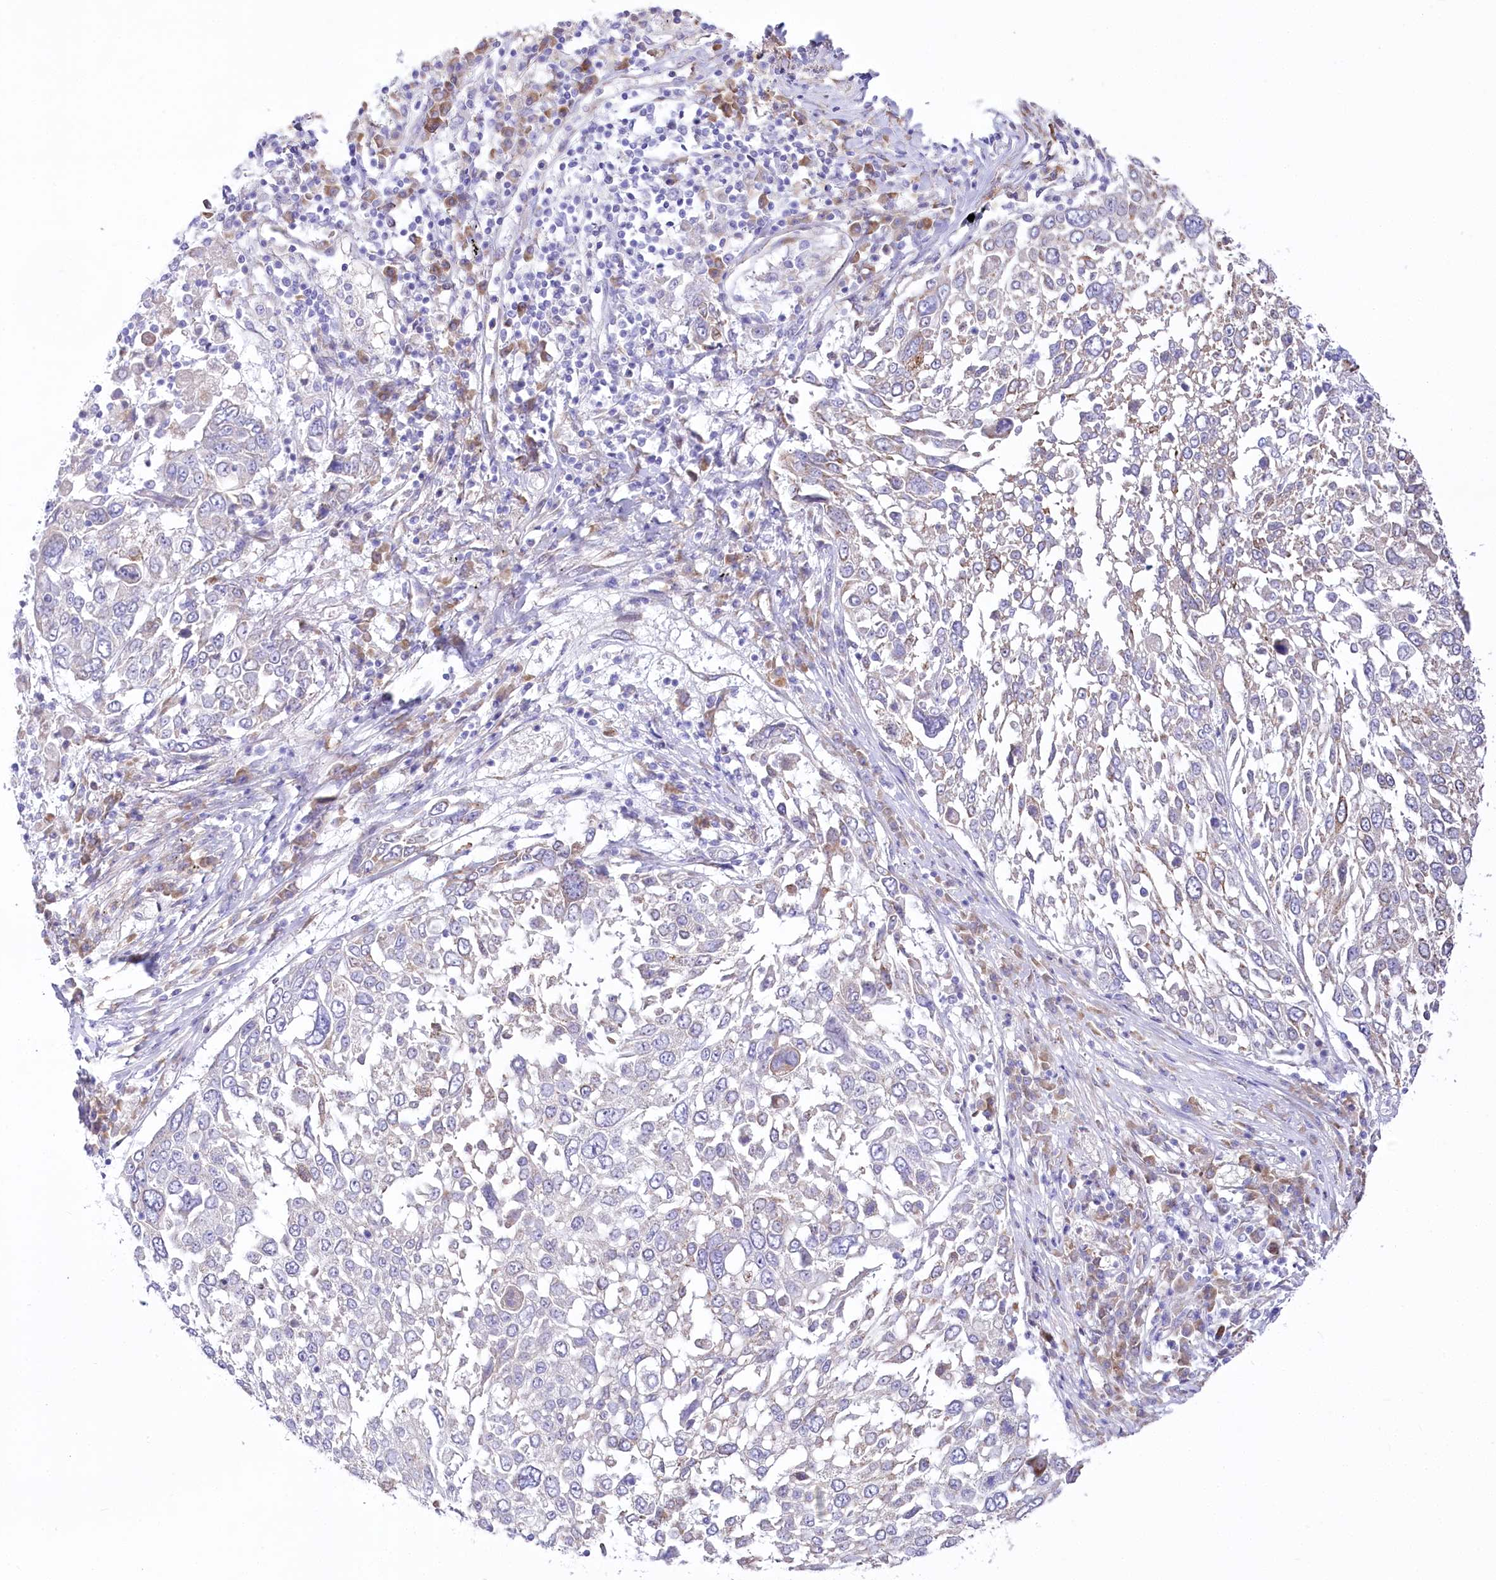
{"staining": {"intensity": "negative", "quantity": "none", "location": "none"}, "tissue": "lung cancer", "cell_type": "Tumor cells", "image_type": "cancer", "snomed": [{"axis": "morphology", "description": "Squamous cell carcinoma, NOS"}, {"axis": "topography", "description": "Lung"}], "caption": "Squamous cell carcinoma (lung) was stained to show a protein in brown. There is no significant positivity in tumor cells.", "gene": "STT3B", "patient": {"sex": "male", "age": 65}}